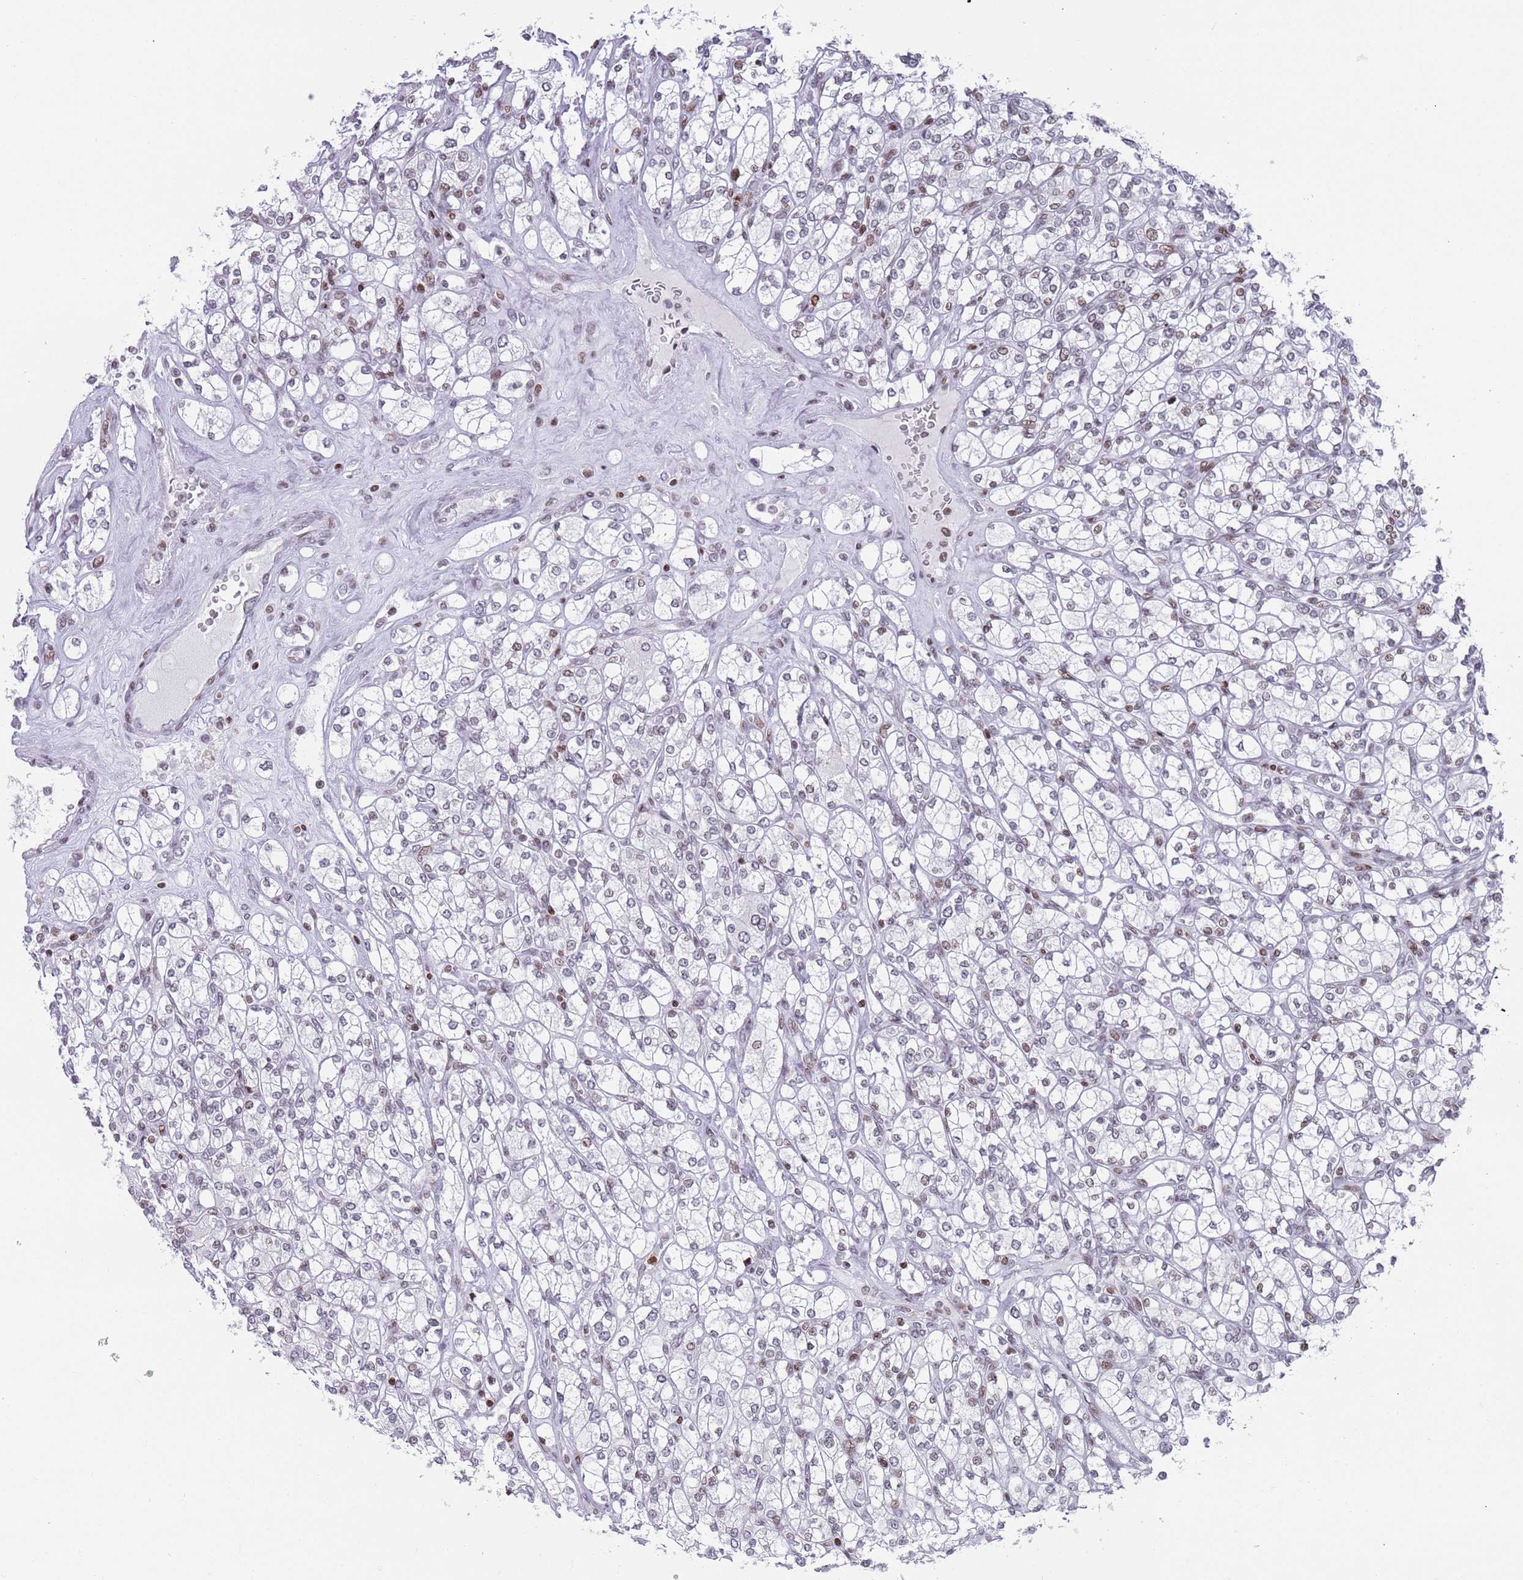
{"staining": {"intensity": "moderate", "quantity": "<25%", "location": "nuclear"}, "tissue": "renal cancer", "cell_type": "Tumor cells", "image_type": "cancer", "snomed": [{"axis": "morphology", "description": "Adenocarcinoma, NOS"}, {"axis": "topography", "description": "Kidney"}], "caption": "Adenocarcinoma (renal) stained with DAB immunohistochemistry exhibits low levels of moderate nuclear staining in about <25% of tumor cells.", "gene": "HDAC8", "patient": {"sex": "male", "age": 77}}